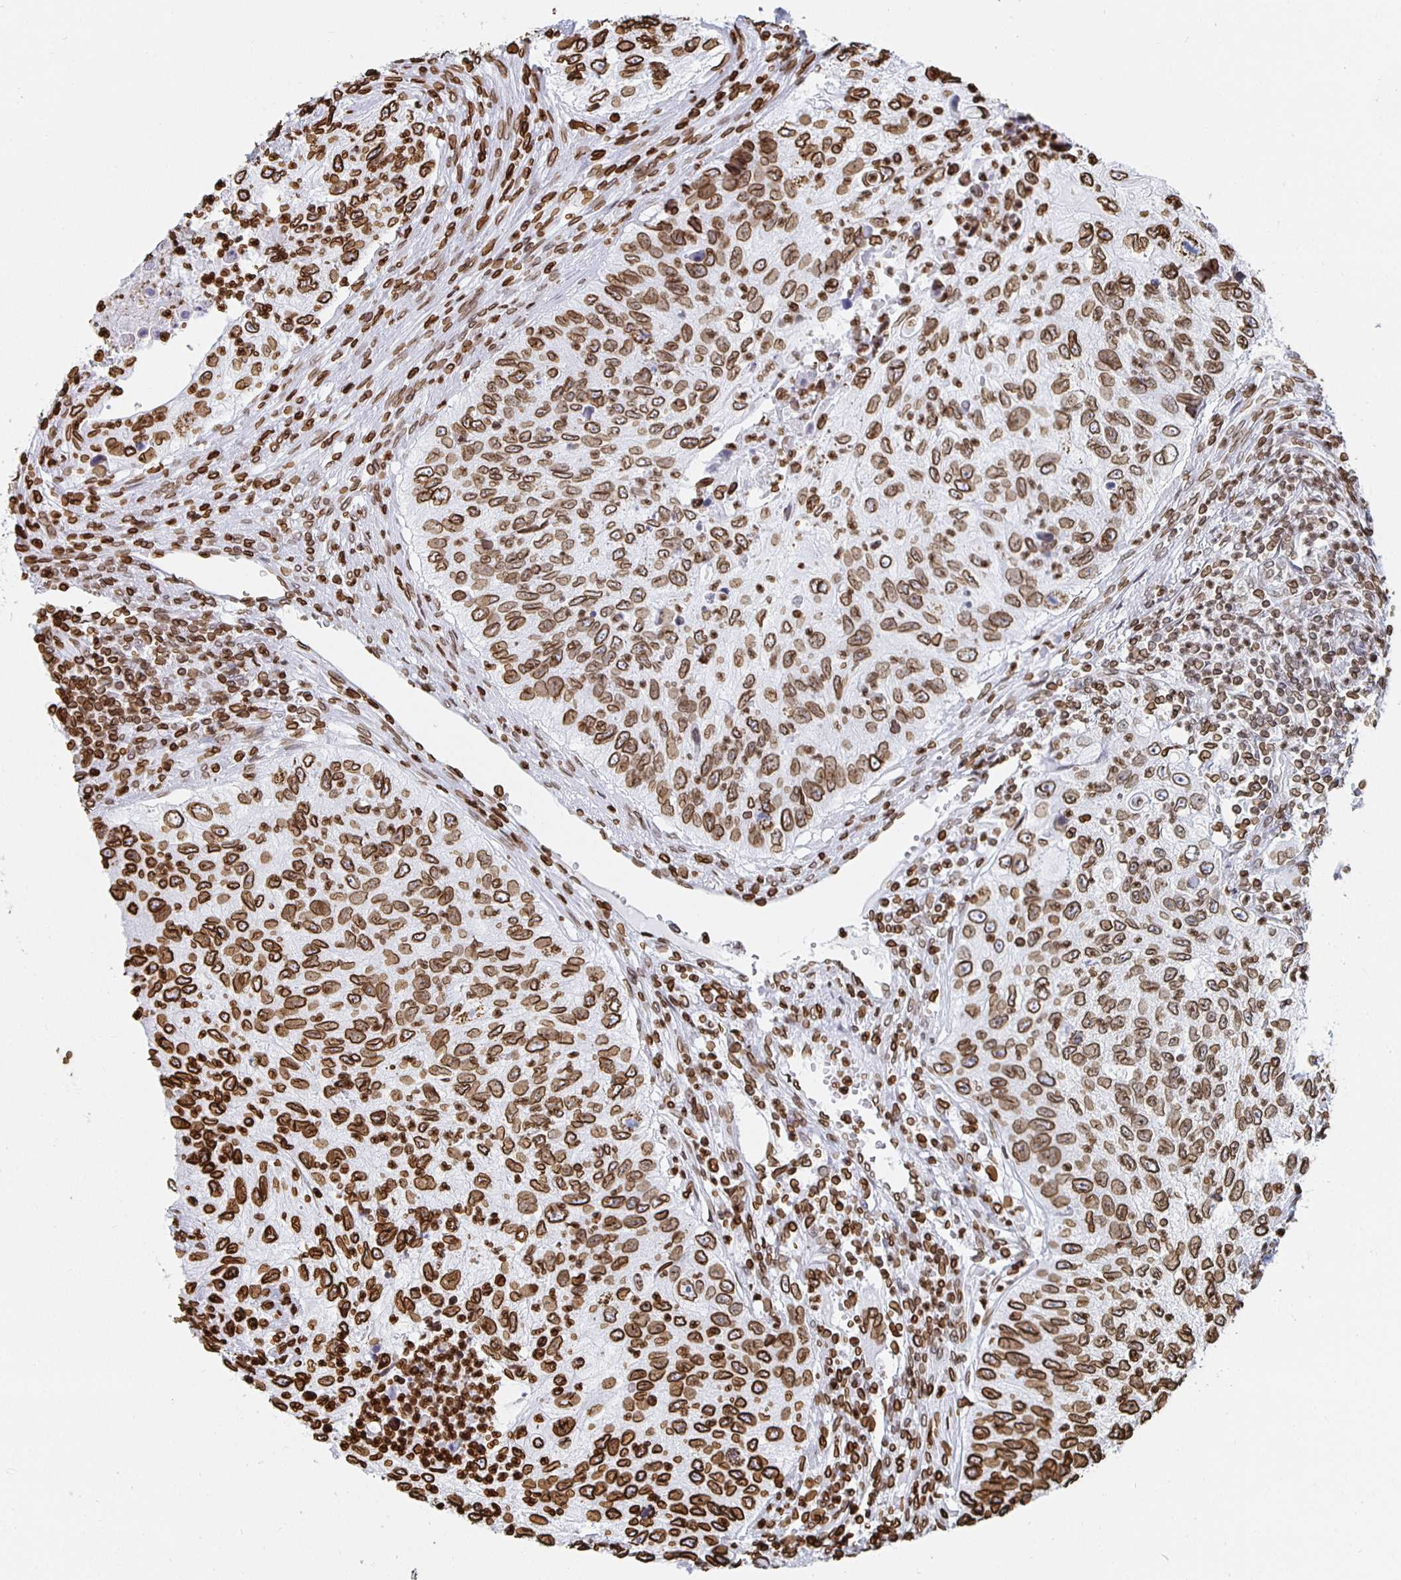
{"staining": {"intensity": "strong", "quantity": ">75%", "location": "cytoplasmic/membranous,nuclear"}, "tissue": "urothelial cancer", "cell_type": "Tumor cells", "image_type": "cancer", "snomed": [{"axis": "morphology", "description": "Urothelial carcinoma, High grade"}, {"axis": "topography", "description": "Urinary bladder"}], "caption": "Human urothelial carcinoma (high-grade) stained with a protein marker reveals strong staining in tumor cells.", "gene": "LMNB1", "patient": {"sex": "female", "age": 60}}